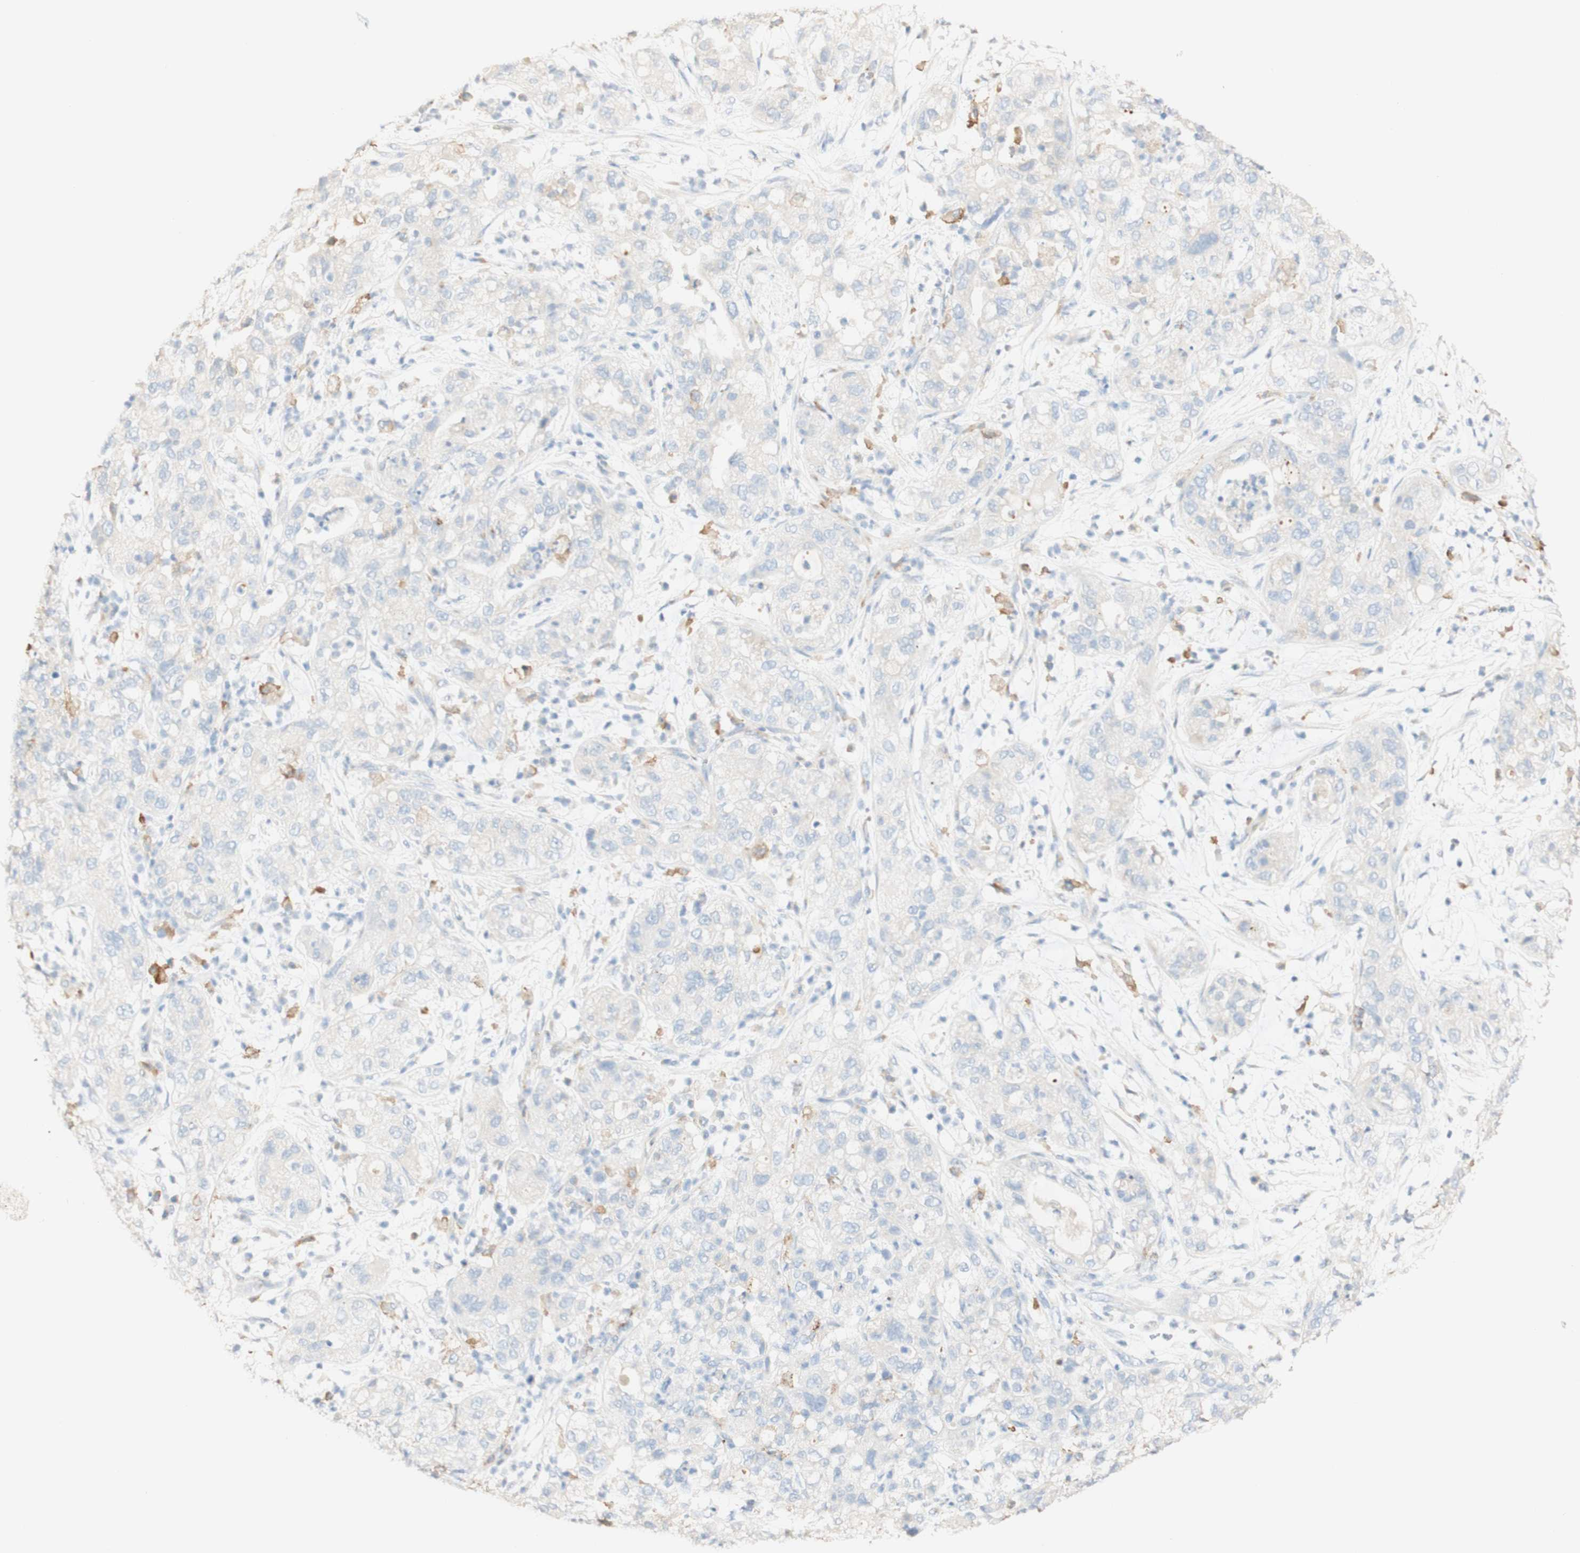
{"staining": {"intensity": "weak", "quantity": "<25%", "location": "cytoplasmic/membranous"}, "tissue": "pancreatic cancer", "cell_type": "Tumor cells", "image_type": "cancer", "snomed": [{"axis": "morphology", "description": "Adenocarcinoma, NOS"}, {"axis": "topography", "description": "Pancreas"}], "caption": "Immunohistochemistry photomicrograph of neoplastic tissue: pancreatic cancer stained with DAB exhibits no significant protein expression in tumor cells.", "gene": "FCGRT", "patient": {"sex": "female", "age": 78}}